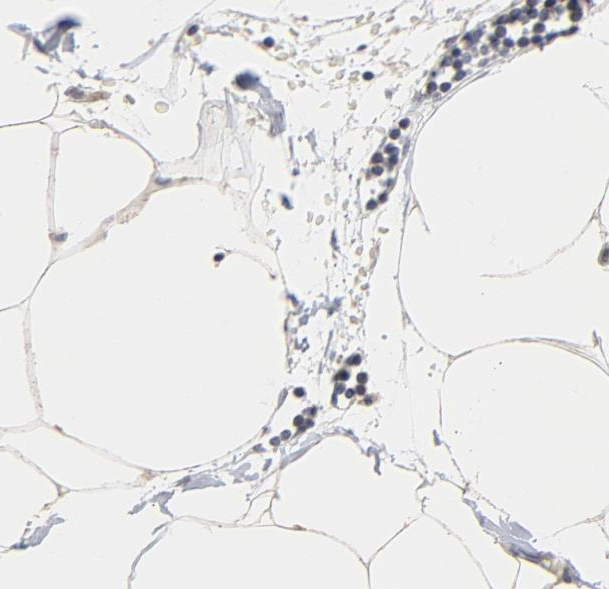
{"staining": {"intensity": "weak", "quantity": "25%-75%", "location": "cytoplasmic/membranous"}, "tissue": "adipose tissue", "cell_type": "Adipocytes", "image_type": "normal", "snomed": [{"axis": "morphology", "description": "Normal tissue, NOS"}, {"axis": "morphology", "description": "Adenocarcinoma, NOS"}, {"axis": "topography", "description": "Colon"}, {"axis": "topography", "description": "Peripheral nerve tissue"}], "caption": "IHC histopathology image of normal adipose tissue: human adipose tissue stained using IHC shows low levels of weak protein expression localized specifically in the cytoplasmic/membranous of adipocytes, appearing as a cytoplasmic/membranous brown color.", "gene": "MSL2", "patient": {"sex": "male", "age": 14}}